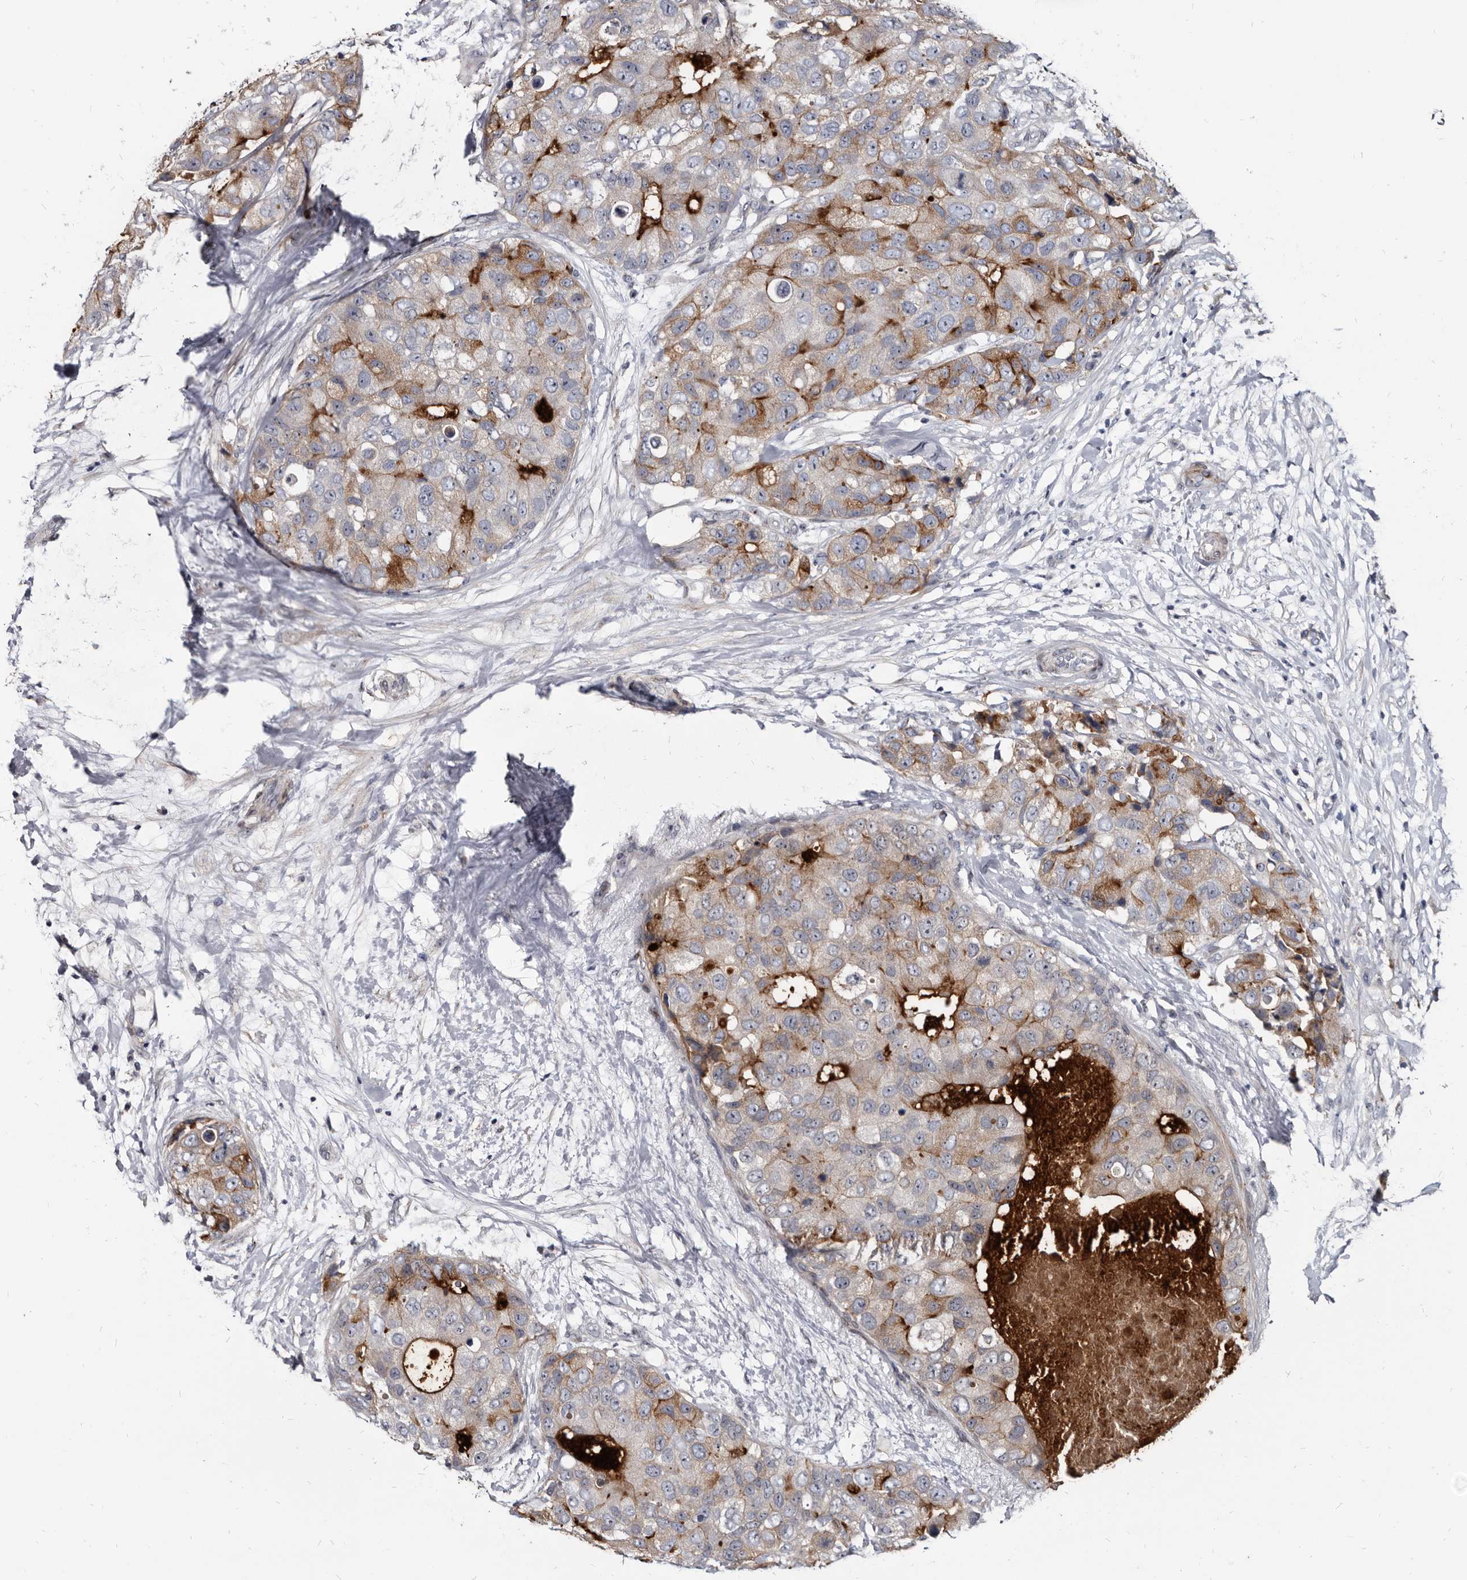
{"staining": {"intensity": "moderate", "quantity": "25%-75%", "location": "cytoplasmic/membranous"}, "tissue": "breast cancer", "cell_type": "Tumor cells", "image_type": "cancer", "snomed": [{"axis": "morphology", "description": "Duct carcinoma"}, {"axis": "topography", "description": "Breast"}], "caption": "IHC staining of breast cancer, which reveals medium levels of moderate cytoplasmic/membranous expression in about 25%-75% of tumor cells indicating moderate cytoplasmic/membranous protein expression. The staining was performed using DAB (brown) for protein detection and nuclei were counterstained in hematoxylin (blue).", "gene": "PRSS8", "patient": {"sex": "female", "age": 62}}